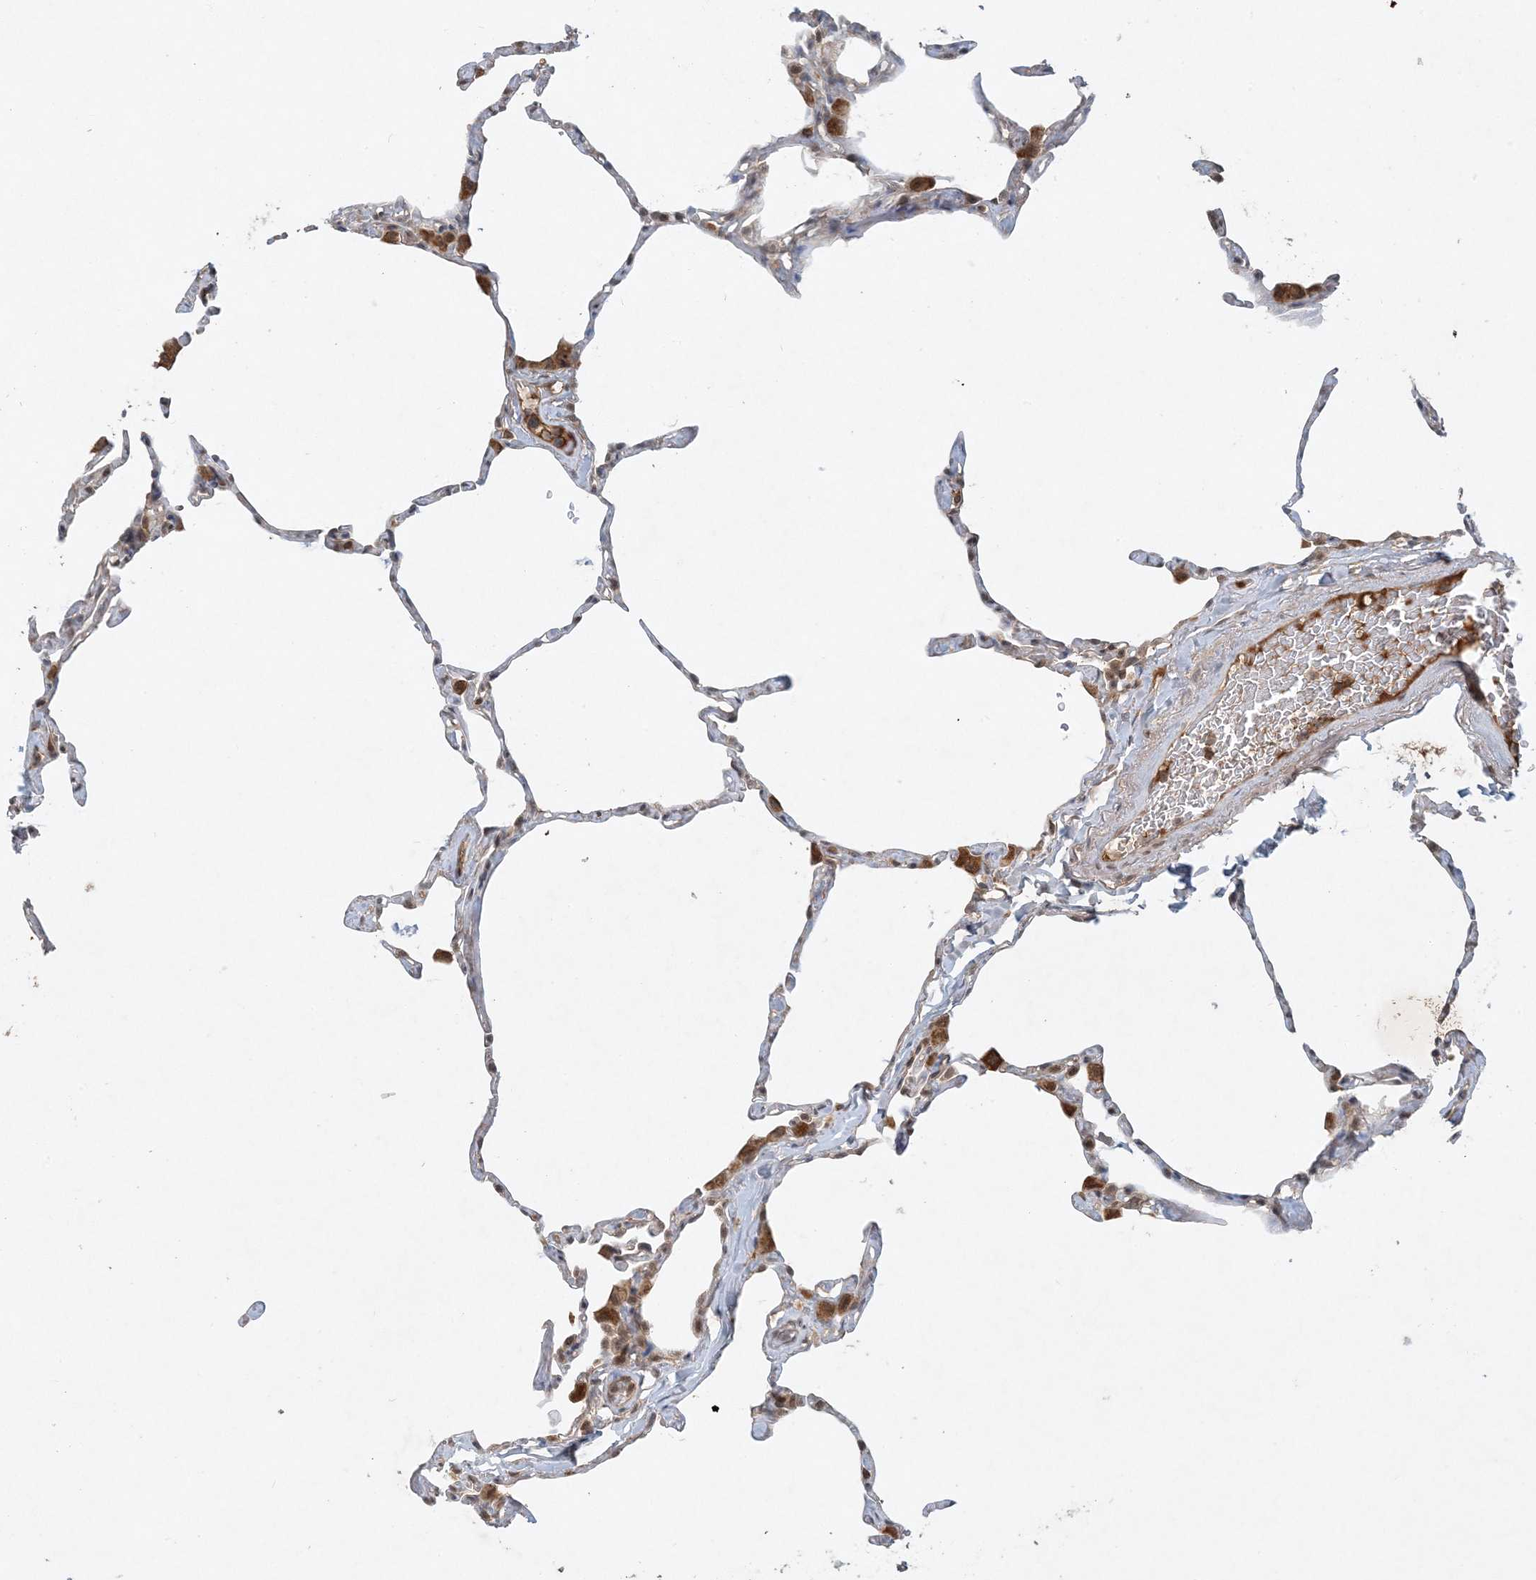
{"staining": {"intensity": "negative", "quantity": "none", "location": "none"}, "tissue": "lung", "cell_type": "Alveolar cells", "image_type": "normal", "snomed": [{"axis": "morphology", "description": "Normal tissue, NOS"}, {"axis": "topography", "description": "Lung"}], "caption": "Alveolar cells are negative for brown protein staining in normal lung. (DAB (3,3'-diaminobenzidine) immunohistochemistry visualized using brightfield microscopy, high magnification).", "gene": "ZCCHC4", "patient": {"sex": "male", "age": 65}}